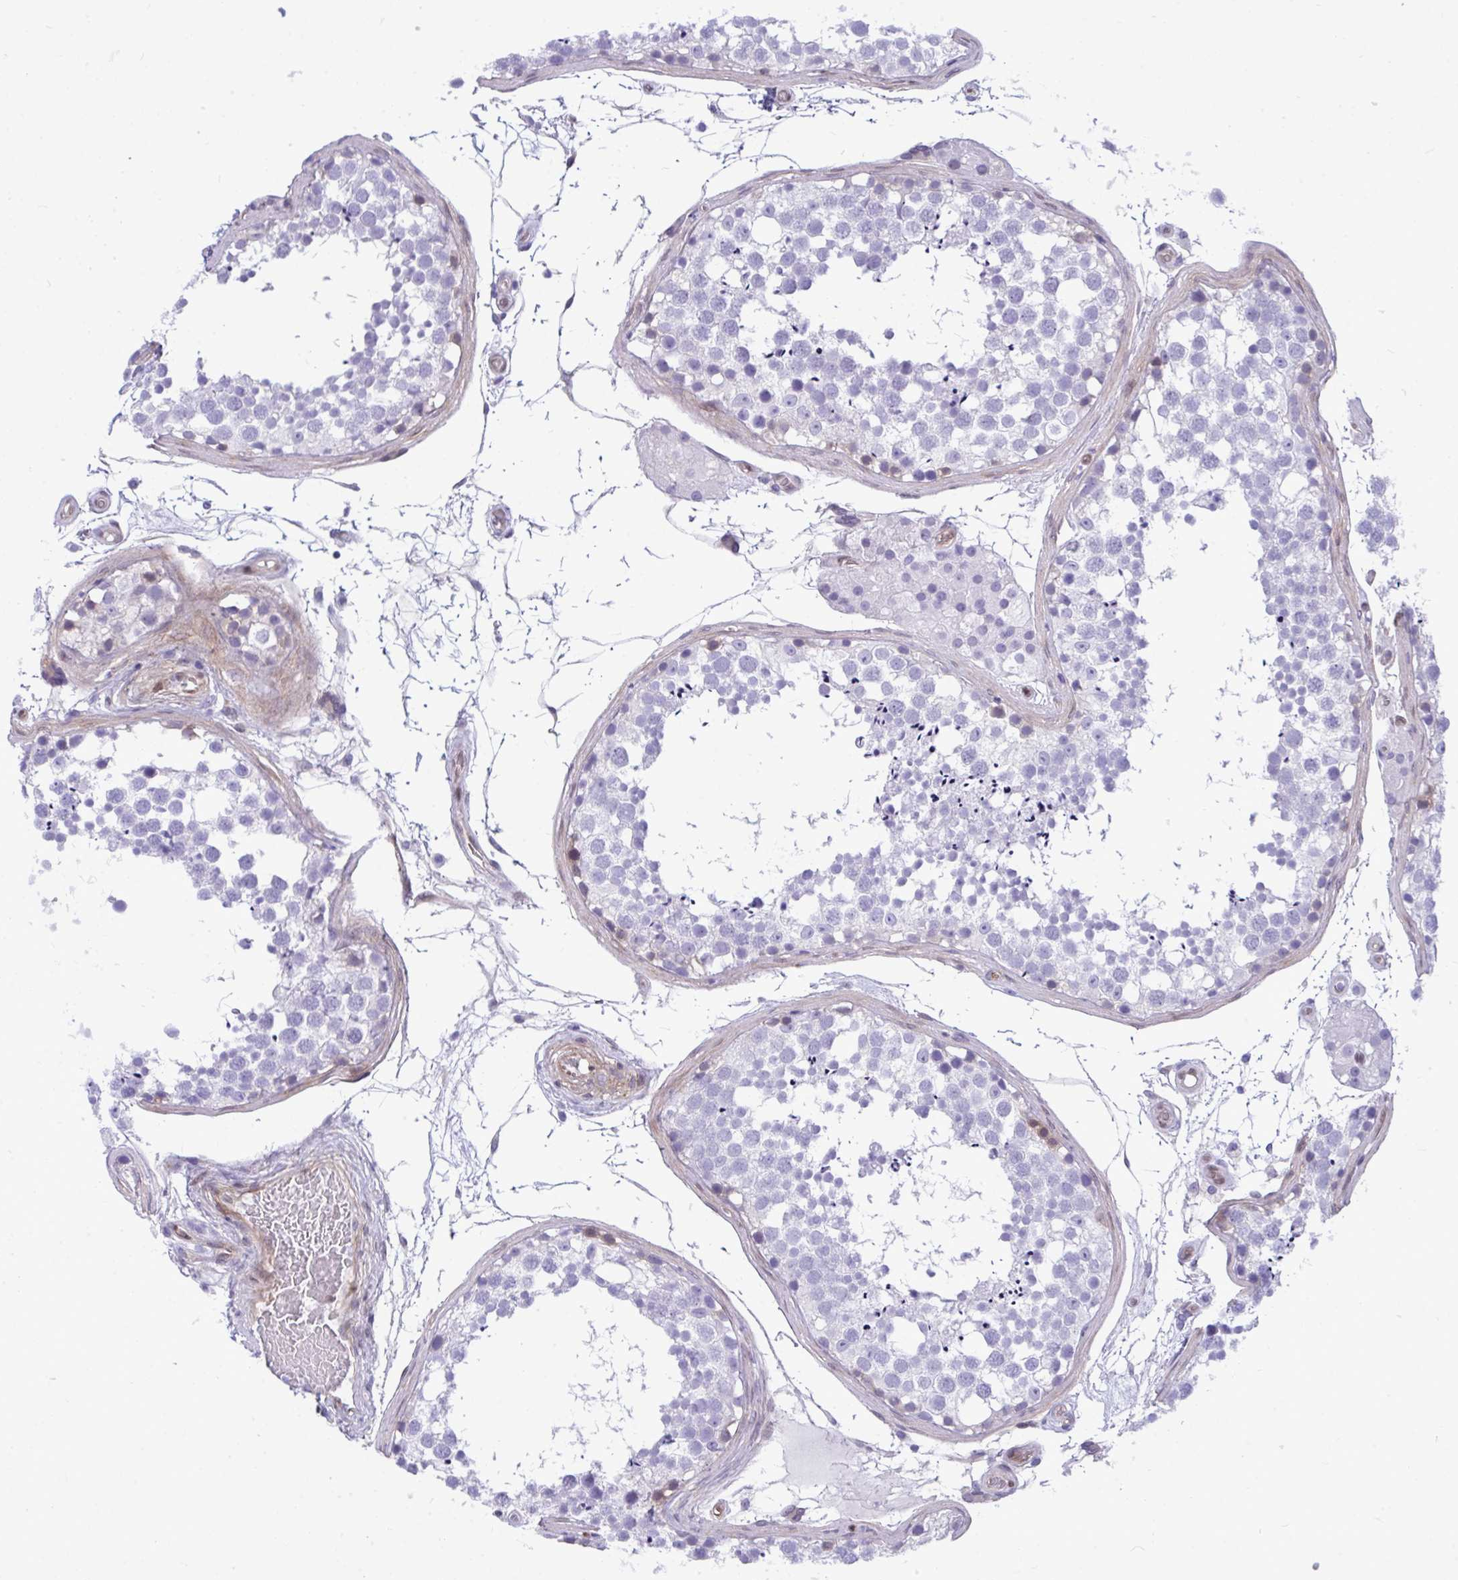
{"staining": {"intensity": "negative", "quantity": "none", "location": "none"}, "tissue": "testis", "cell_type": "Cells in seminiferous ducts", "image_type": "normal", "snomed": [{"axis": "morphology", "description": "Normal tissue, NOS"}, {"axis": "morphology", "description": "Seminoma, NOS"}, {"axis": "topography", "description": "Testis"}], "caption": "Immunohistochemical staining of unremarkable human testis shows no significant staining in cells in seminiferous ducts. (Immunohistochemistry (ihc), brightfield microscopy, high magnification).", "gene": "LIMS2", "patient": {"sex": "male", "age": 65}}